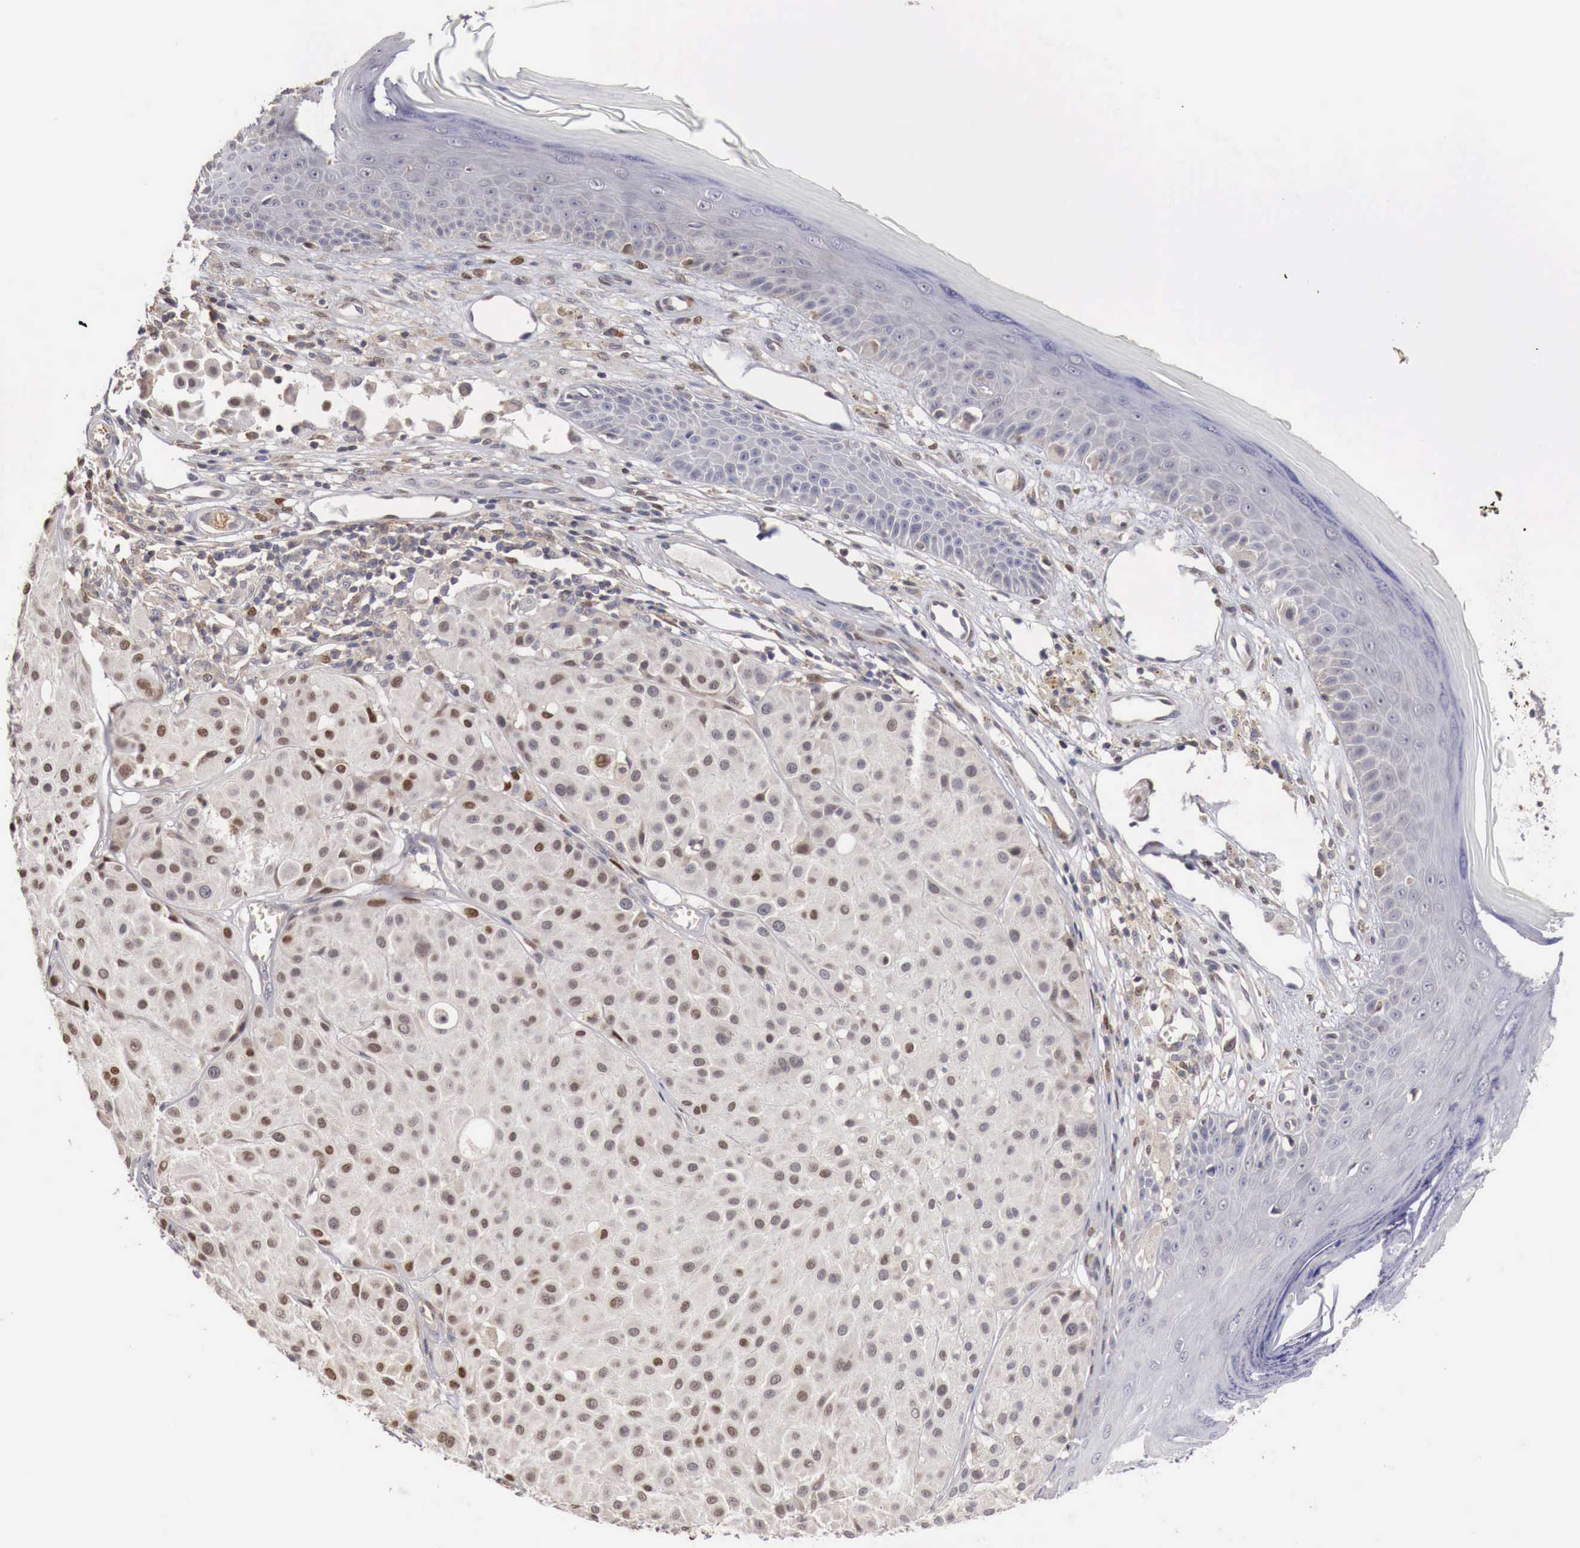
{"staining": {"intensity": "moderate", "quantity": ">75%", "location": "nuclear"}, "tissue": "melanoma", "cell_type": "Tumor cells", "image_type": "cancer", "snomed": [{"axis": "morphology", "description": "Malignant melanoma, NOS"}, {"axis": "topography", "description": "Skin"}], "caption": "High-power microscopy captured an immunohistochemistry histopathology image of melanoma, revealing moderate nuclear expression in approximately >75% of tumor cells. The staining was performed using DAB, with brown indicating positive protein expression. Nuclei are stained blue with hematoxylin.", "gene": "KHDRBS2", "patient": {"sex": "male", "age": 36}}